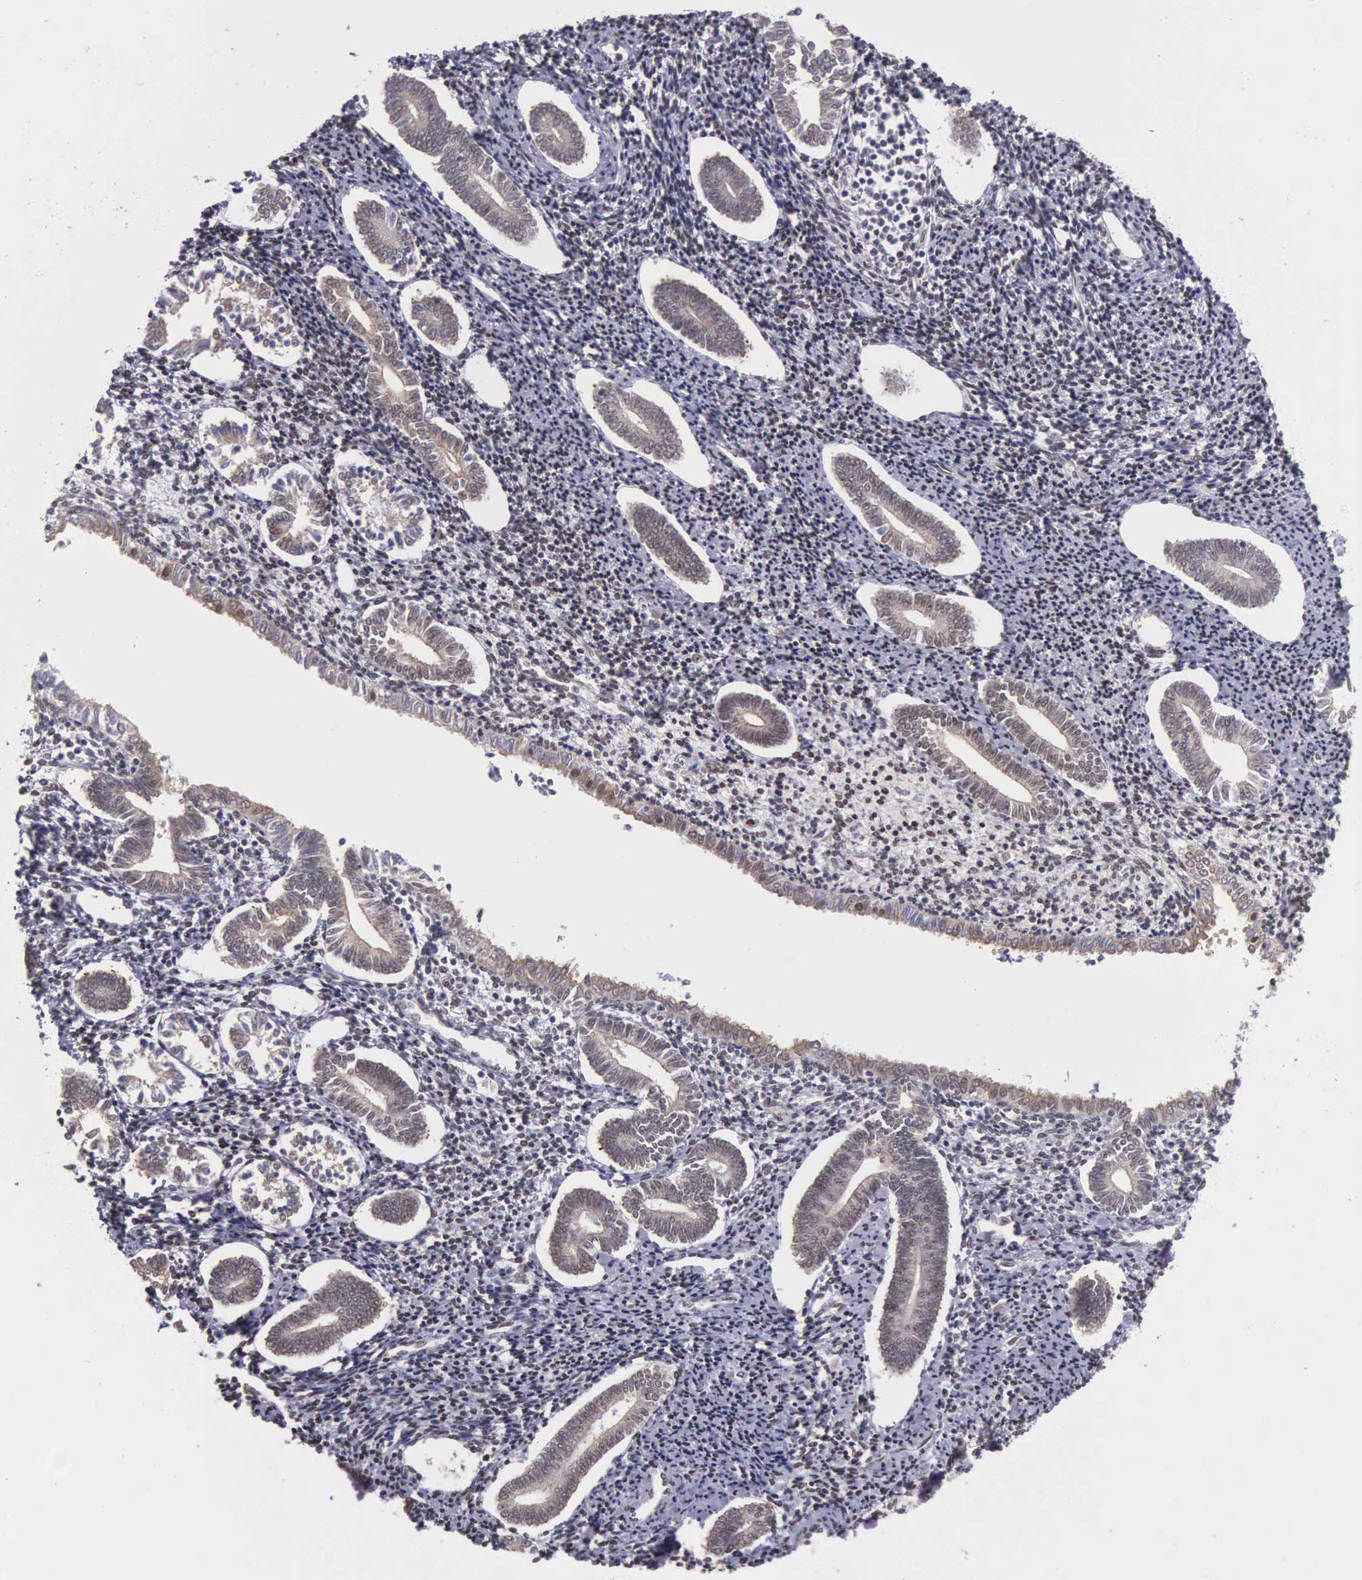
{"staining": {"intensity": "negative", "quantity": "none", "location": "none"}, "tissue": "endometrium", "cell_type": "Cells in endometrial stroma", "image_type": "normal", "snomed": [{"axis": "morphology", "description": "Normal tissue, NOS"}, {"axis": "topography", "description": "Endometrium"}], "caption": "A high-resolution photomicrograph shows immunohistochemistry (IHC) staining of benign endometrium, which displays no significant staining in cells in endometrial stroma.", "gene": "SLC25A21", "patient": {"sex": "female", "age": 52}}